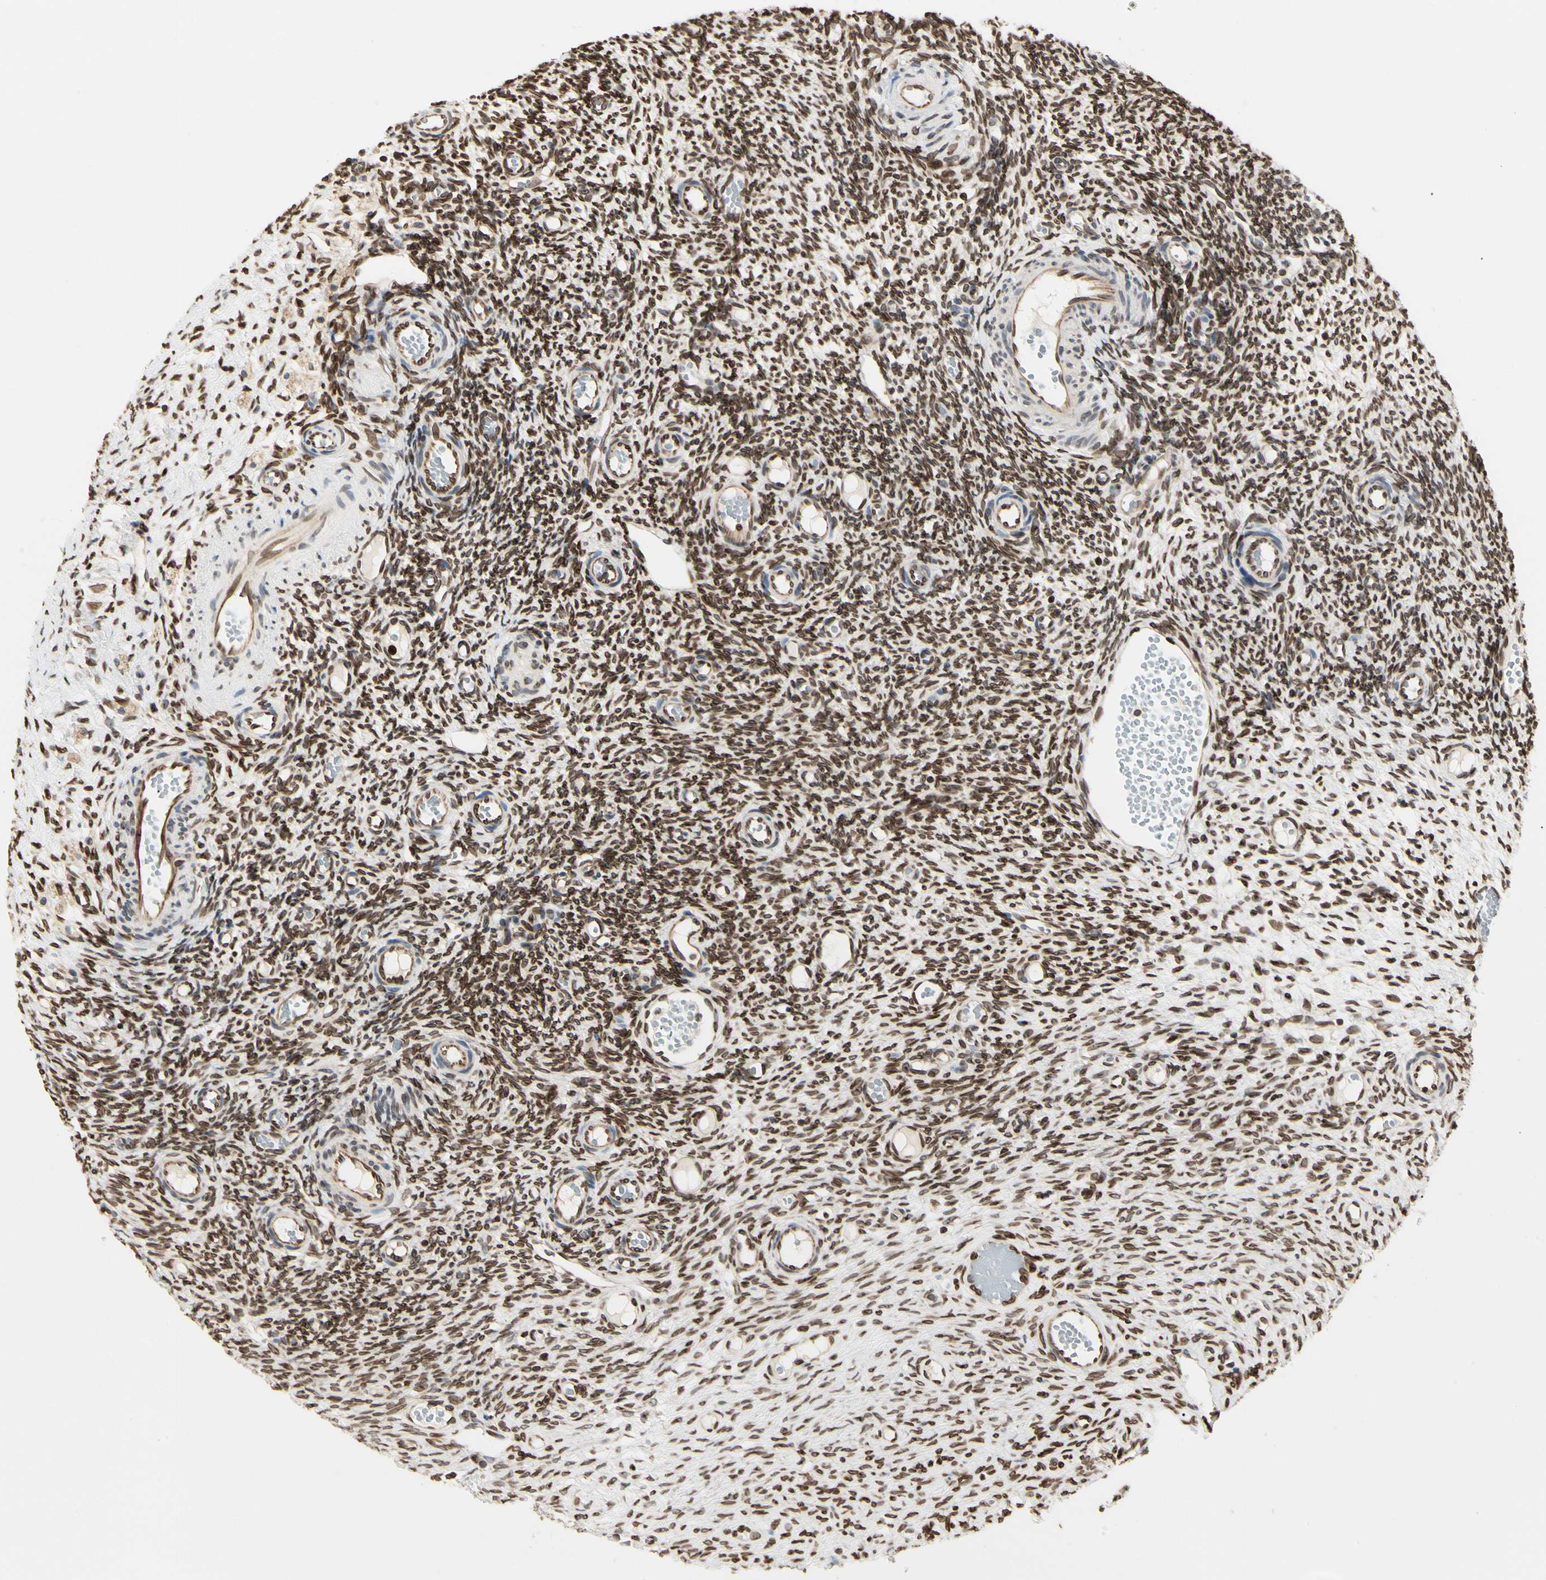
{"staining": {"intensity": "moderate", "quantity": ">75%", "location": "nuclear"}, "tissue": "ovary", "cell_type": "Ovarian stroma cells", "image_type": "normal", "snomed": [{"axis": "morphology", "description": "Normal tissue, NOS"}, {"axis": "topography", "description": "Ovary"}], "caption": "This is an image of immunohistochemistry (IHC) staining of normal ovary, which shows moderate staining in the nuclear of ovarian stroma cells.", "gene": "TMPO", "patient": {"sex": "female", "age": 35}}